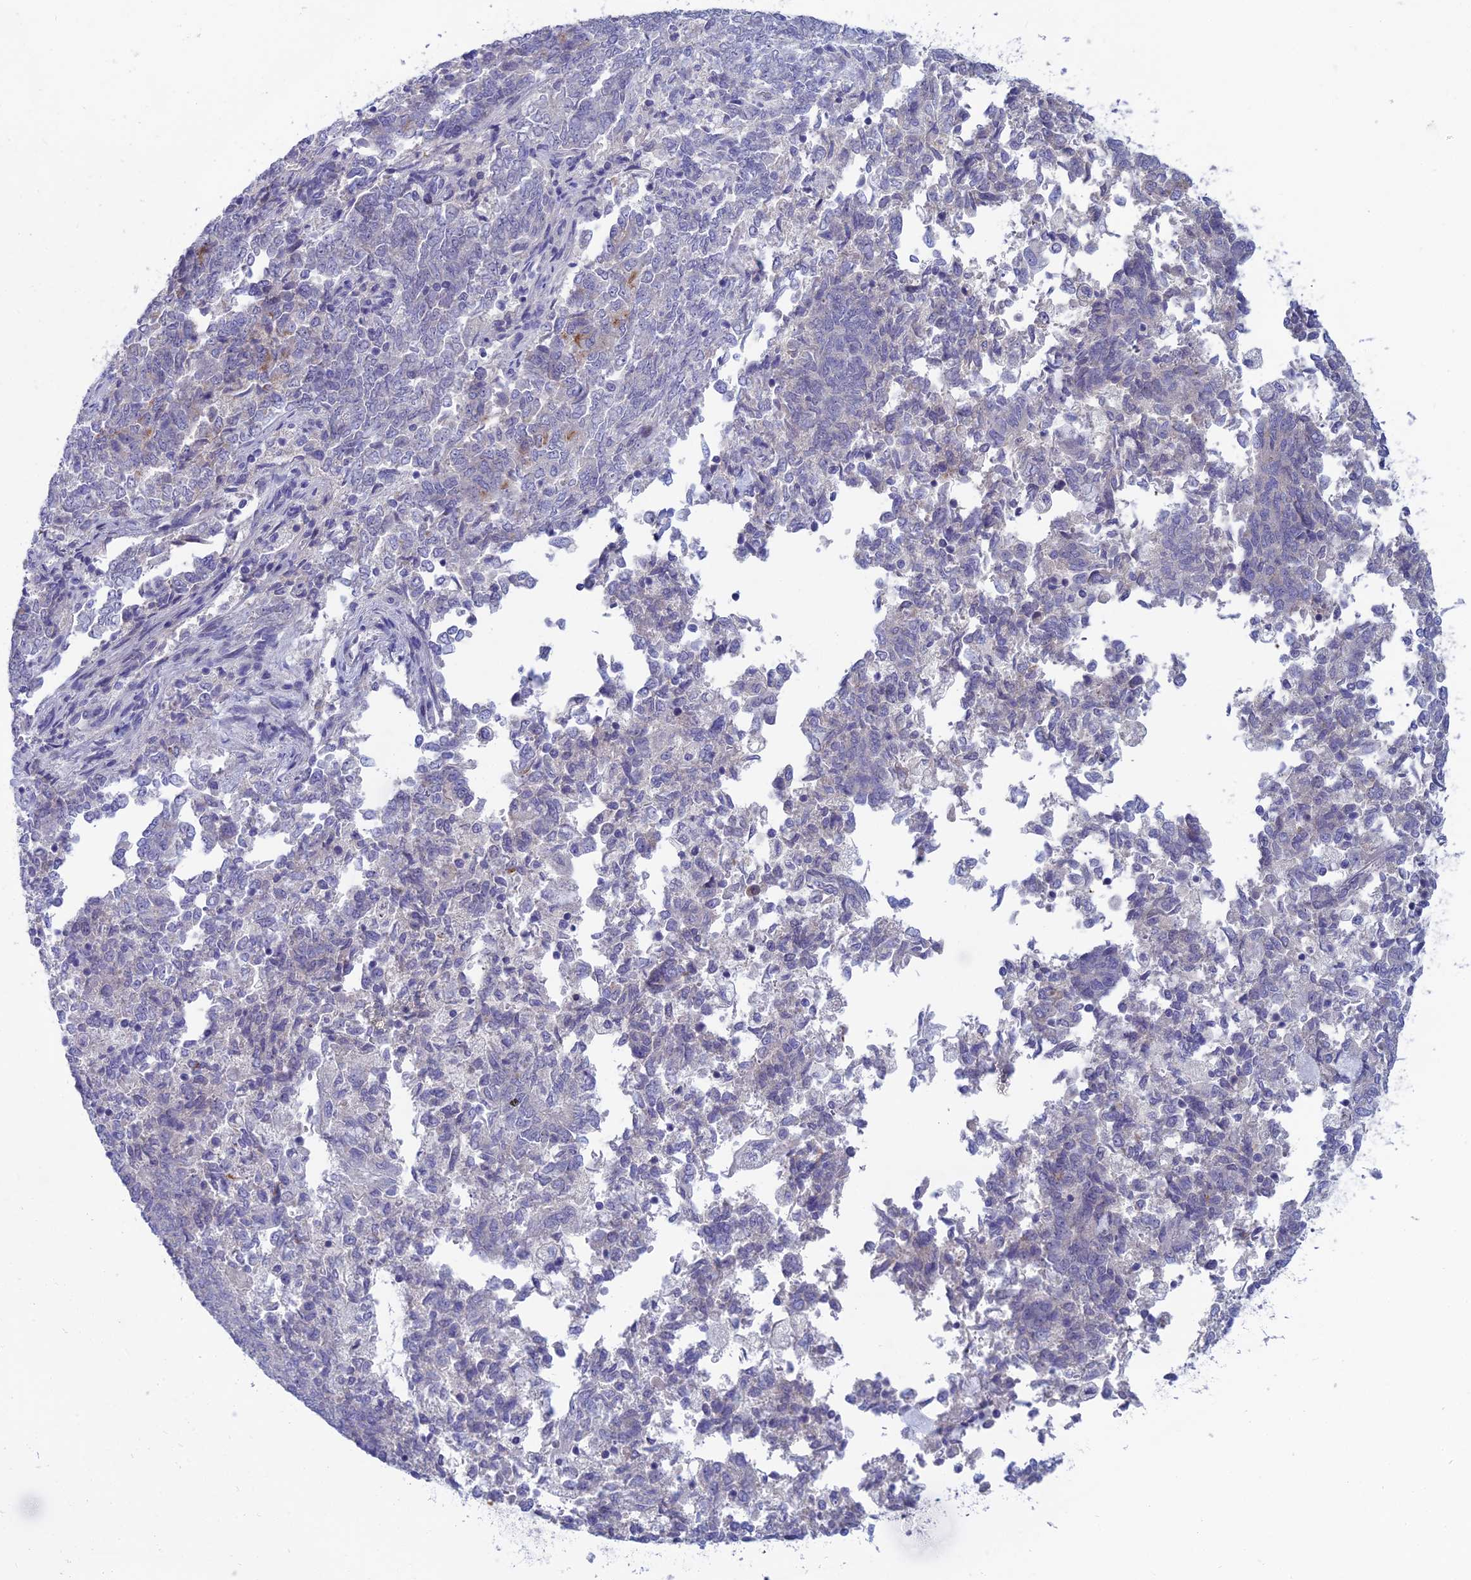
{"staining": {"intensity": "negative", "quantity": "none", "location": "none"}, "tissue": "endometrial cancer", "cell_type": "Tumor cells", "image_type": "cancer", "snomed": [{"axis": "morphology", "description": "Adenocarcinoma, NOS"}, {"axis": "topography", "description": "Endometrium"}], "caption": "Tumor cells show no significant staining in endometrial cancer (adenocarcinoma). The staining is performed using DAB brown chromogen with nuclei counter-stained in using hematoxylin.", "gene": "XPO7", "patient": {"sex": "female", "age": 80}}